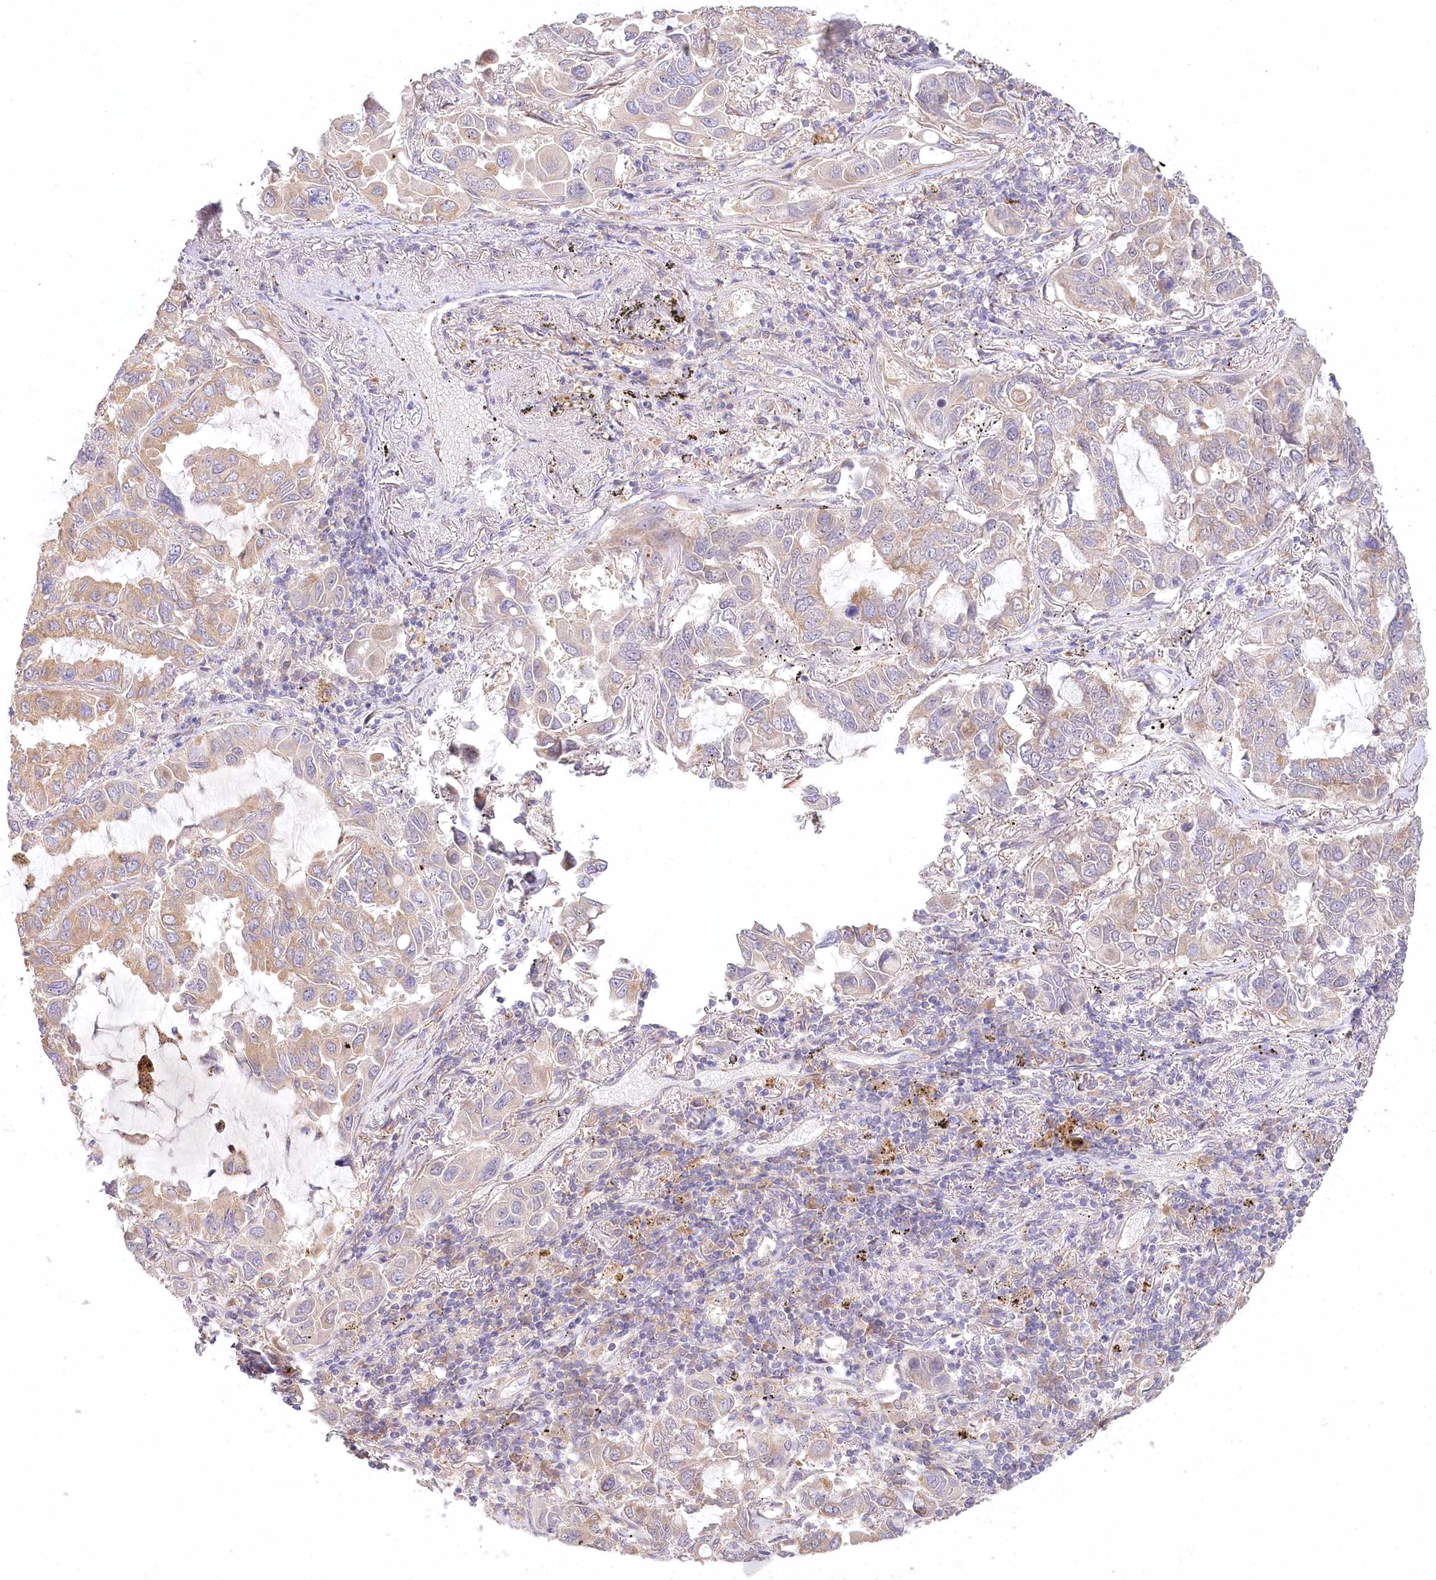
{"staining": {"intensity": "moderate", "quantity": "25%-75%", "location": "cytoplasmic/membranous"}, "tissue": "lung cancer", "cell_type": "Tumor cells", "image_type": "cancer", "snomed": [{"axis": "morphology", "description": "Adenocarcinoma, NOS"}, {"axis": "topography", "description": "Lung"}], "caption": "IHC staining of lung adenocarcinoma, which exhibits medium levels of moderate cytoplasmic/membranous staining in approximately 25%-75% of tumor cells indicating moderate cytoplasmic/membranous protein positivity. The staining was performed using DAB (brown) for protein detection and nuclei were counterstained in hematoxylin (blue).", "gene": "PYROXD1", "patient": {"sex": "male", "age": 64}}